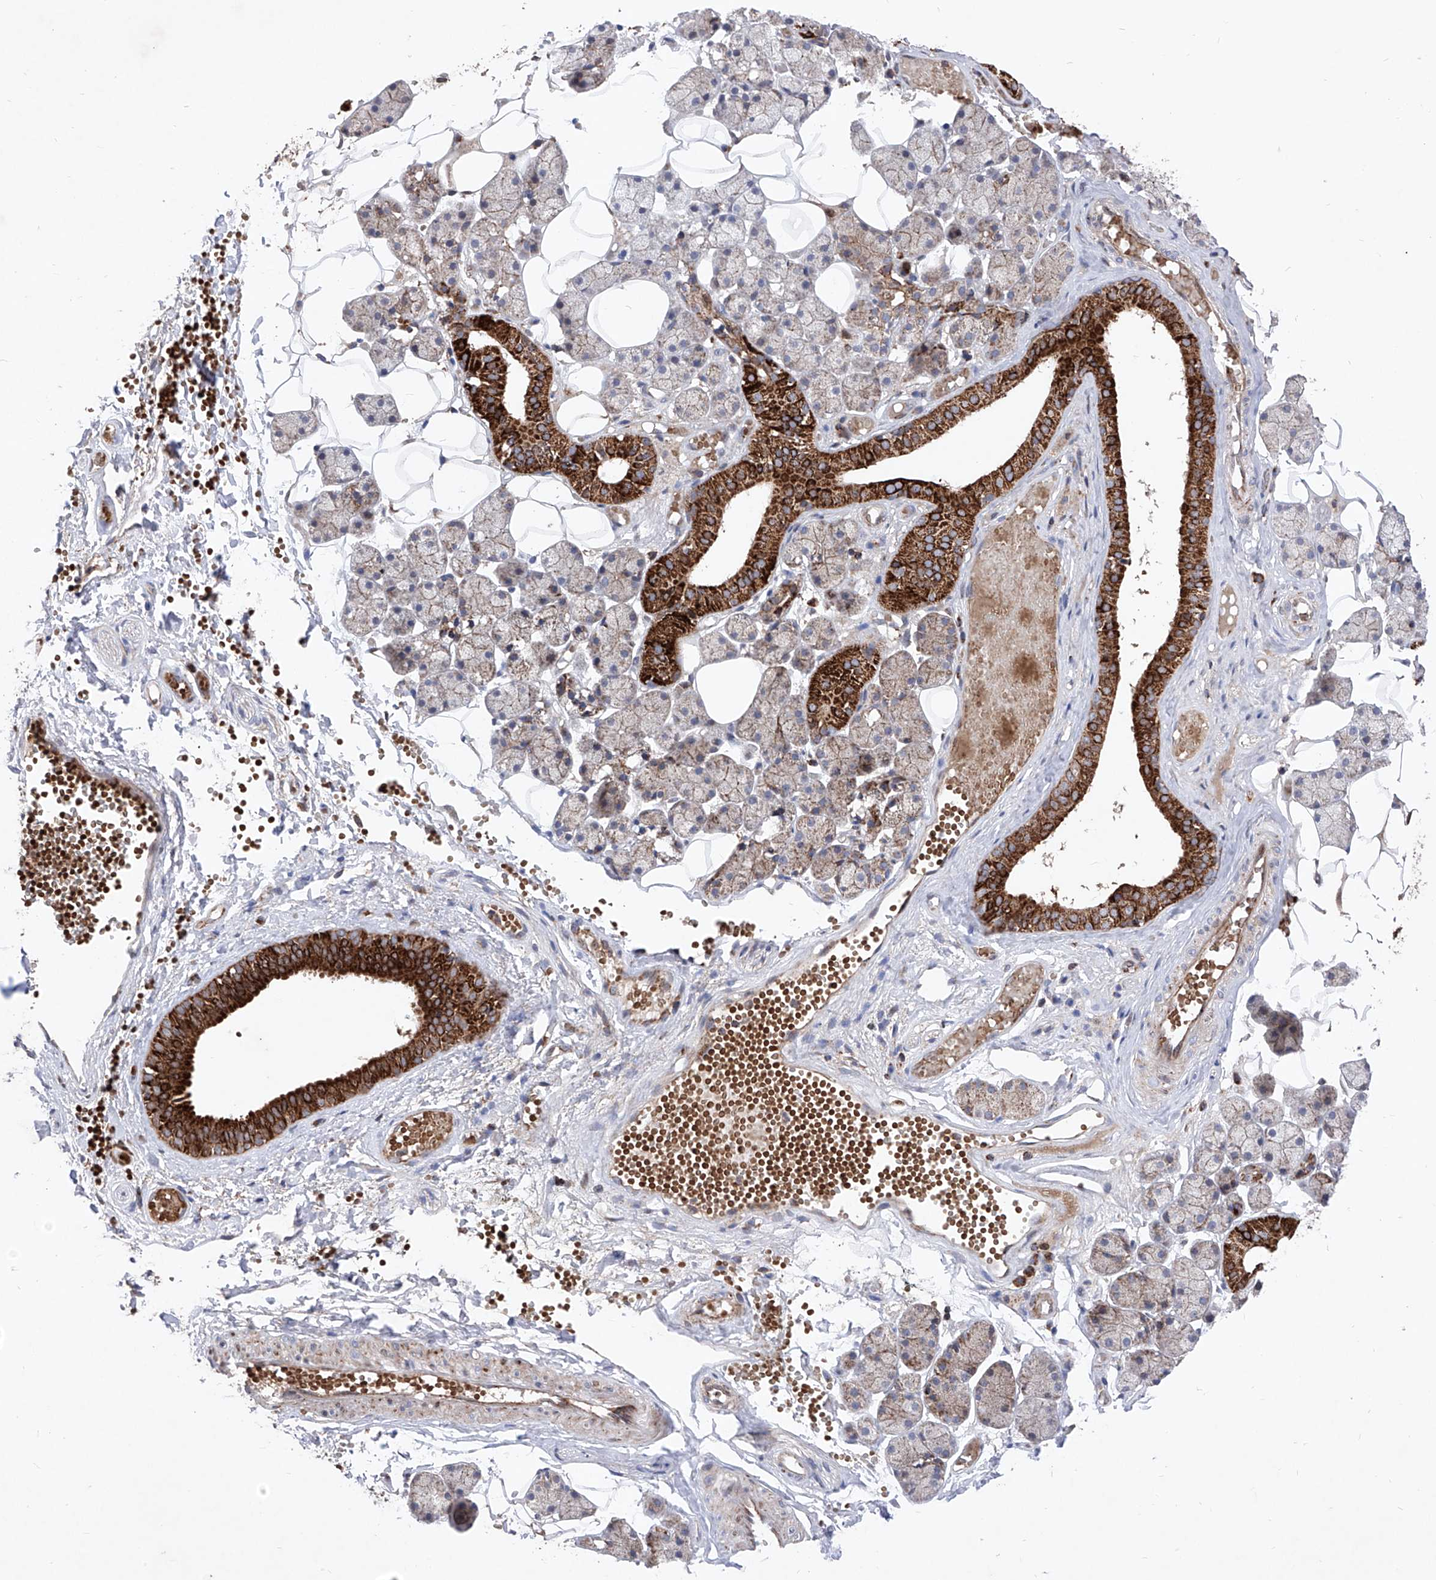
{"staining": {"intensity": "strong", "quantity": "25%-75%", "location": "cytoplasmic/membranous"}, "tissue": "salivary gland", "cell_type": "Glandular cells", "image_type": "normal", "snomed": [{"axis": "morphology", "description": "Normal tissue, NOS"}, {"axis": "topography", "description": "Salivary gland"}], "caption": "Protein staining of normal salivary gland demonstrates strong cytoplasmic/membranous positivity in approximately 25%-75% of glandular cells.", "gene": "SEMA6A", "patient": {"sex": "female", "age": 33}}